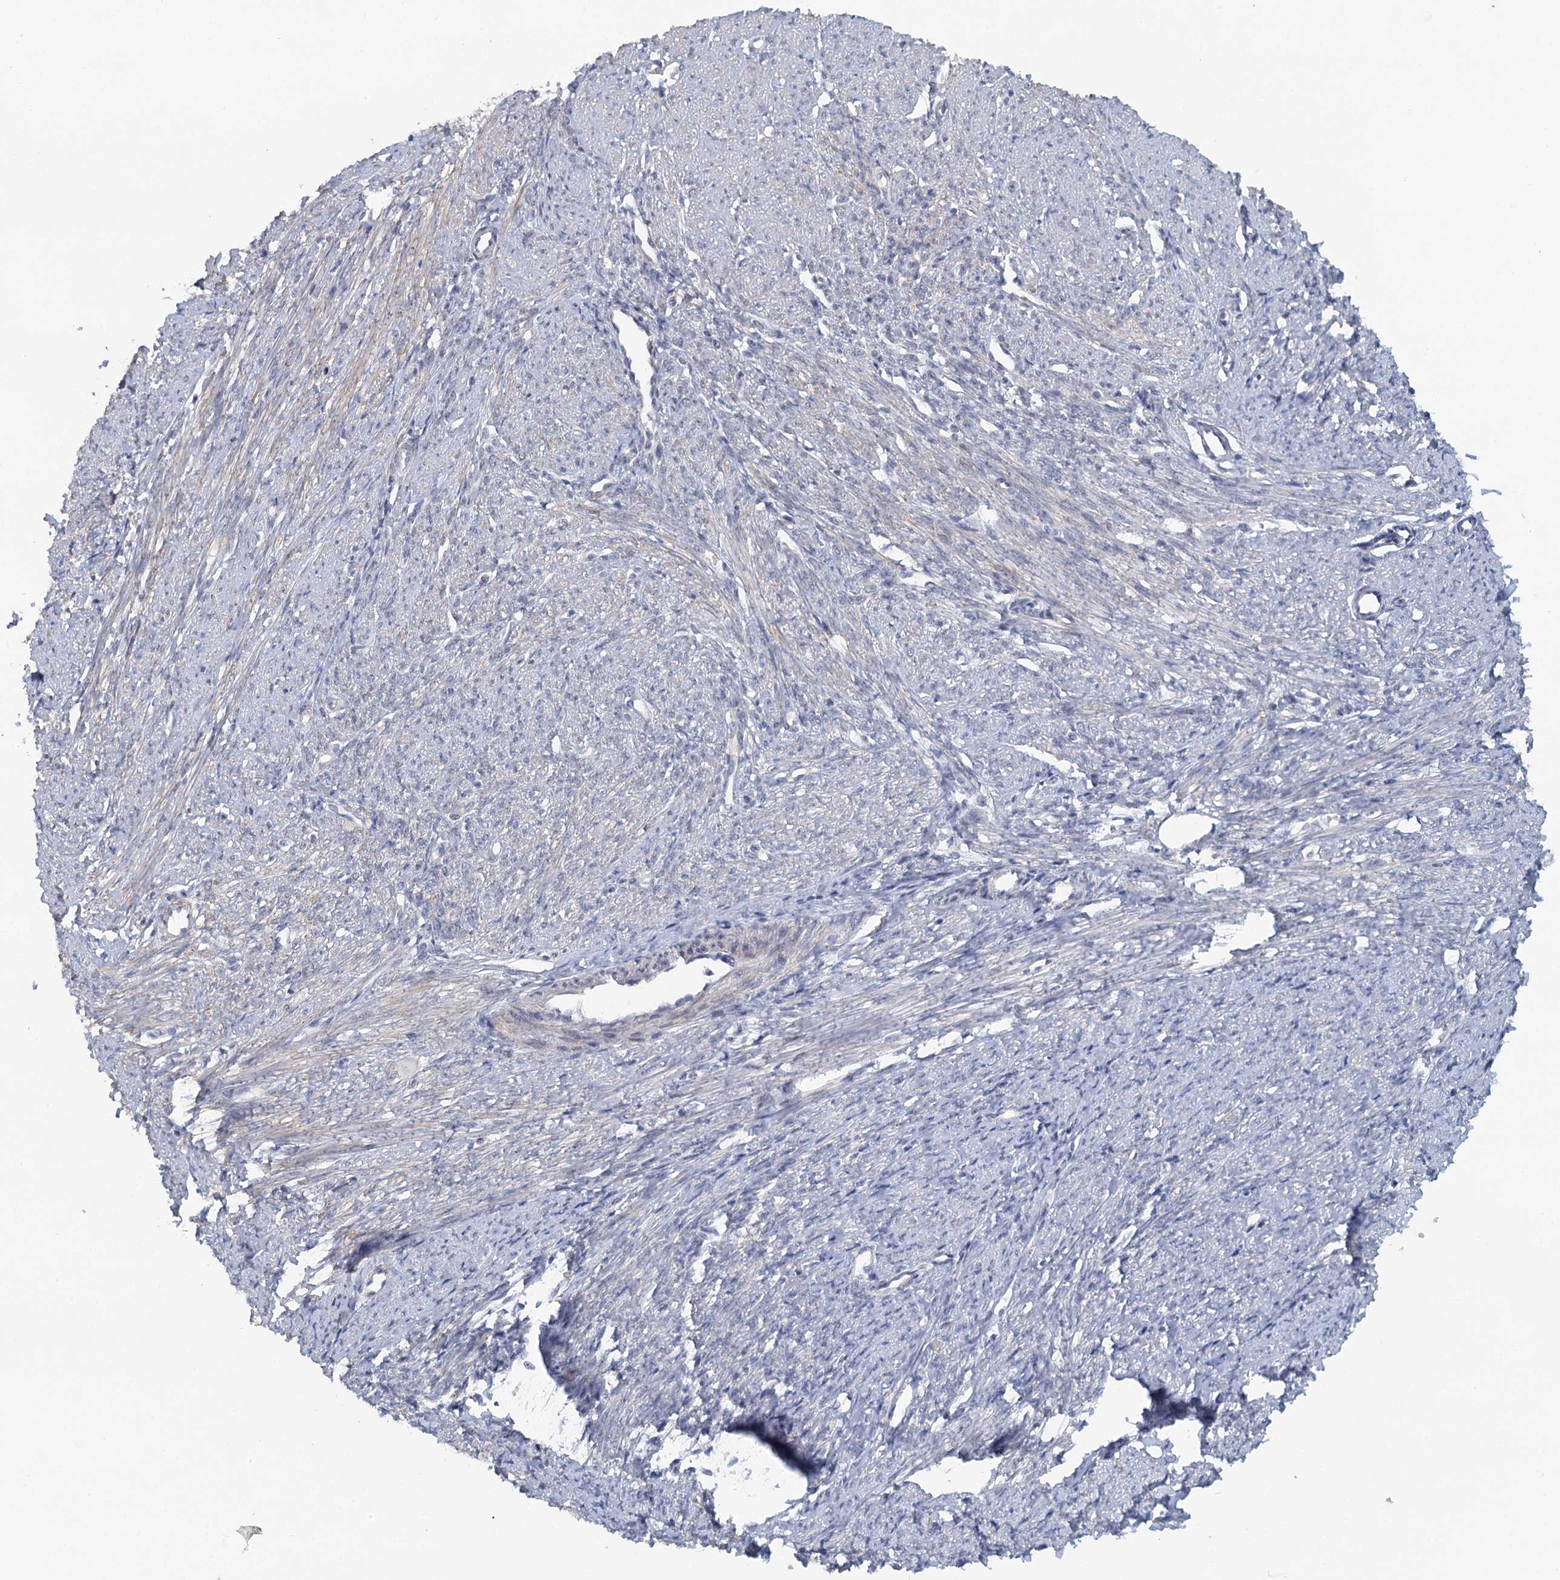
{"staining": {"intensity": "moderate", "quantity": "25%-75%", "location": "cytoplasmic/membranous"}, "tissue": "smooth muscle", "cell_type": "Smooth muscle cells", "image_type": "normal", "snomed": [{"axis": "morphology", "description": "Normal tissue, NOS"}, {"axis": "topography", "description": "Smooth muscle"}, {"axis": "topography", "description": "Uterus"}], "caption": "Unremarkable smooth muscle was stained to show a protein in brown. There is medium levels of moderate cytoplasmic/membranous expression in approximately 25%-75% of smooth muscle cells. (DAB = brown stain, brightfield microscopy at high magnification).", "gene": "GPATCH11", "patient": {"sex": "female", "age": 59}}